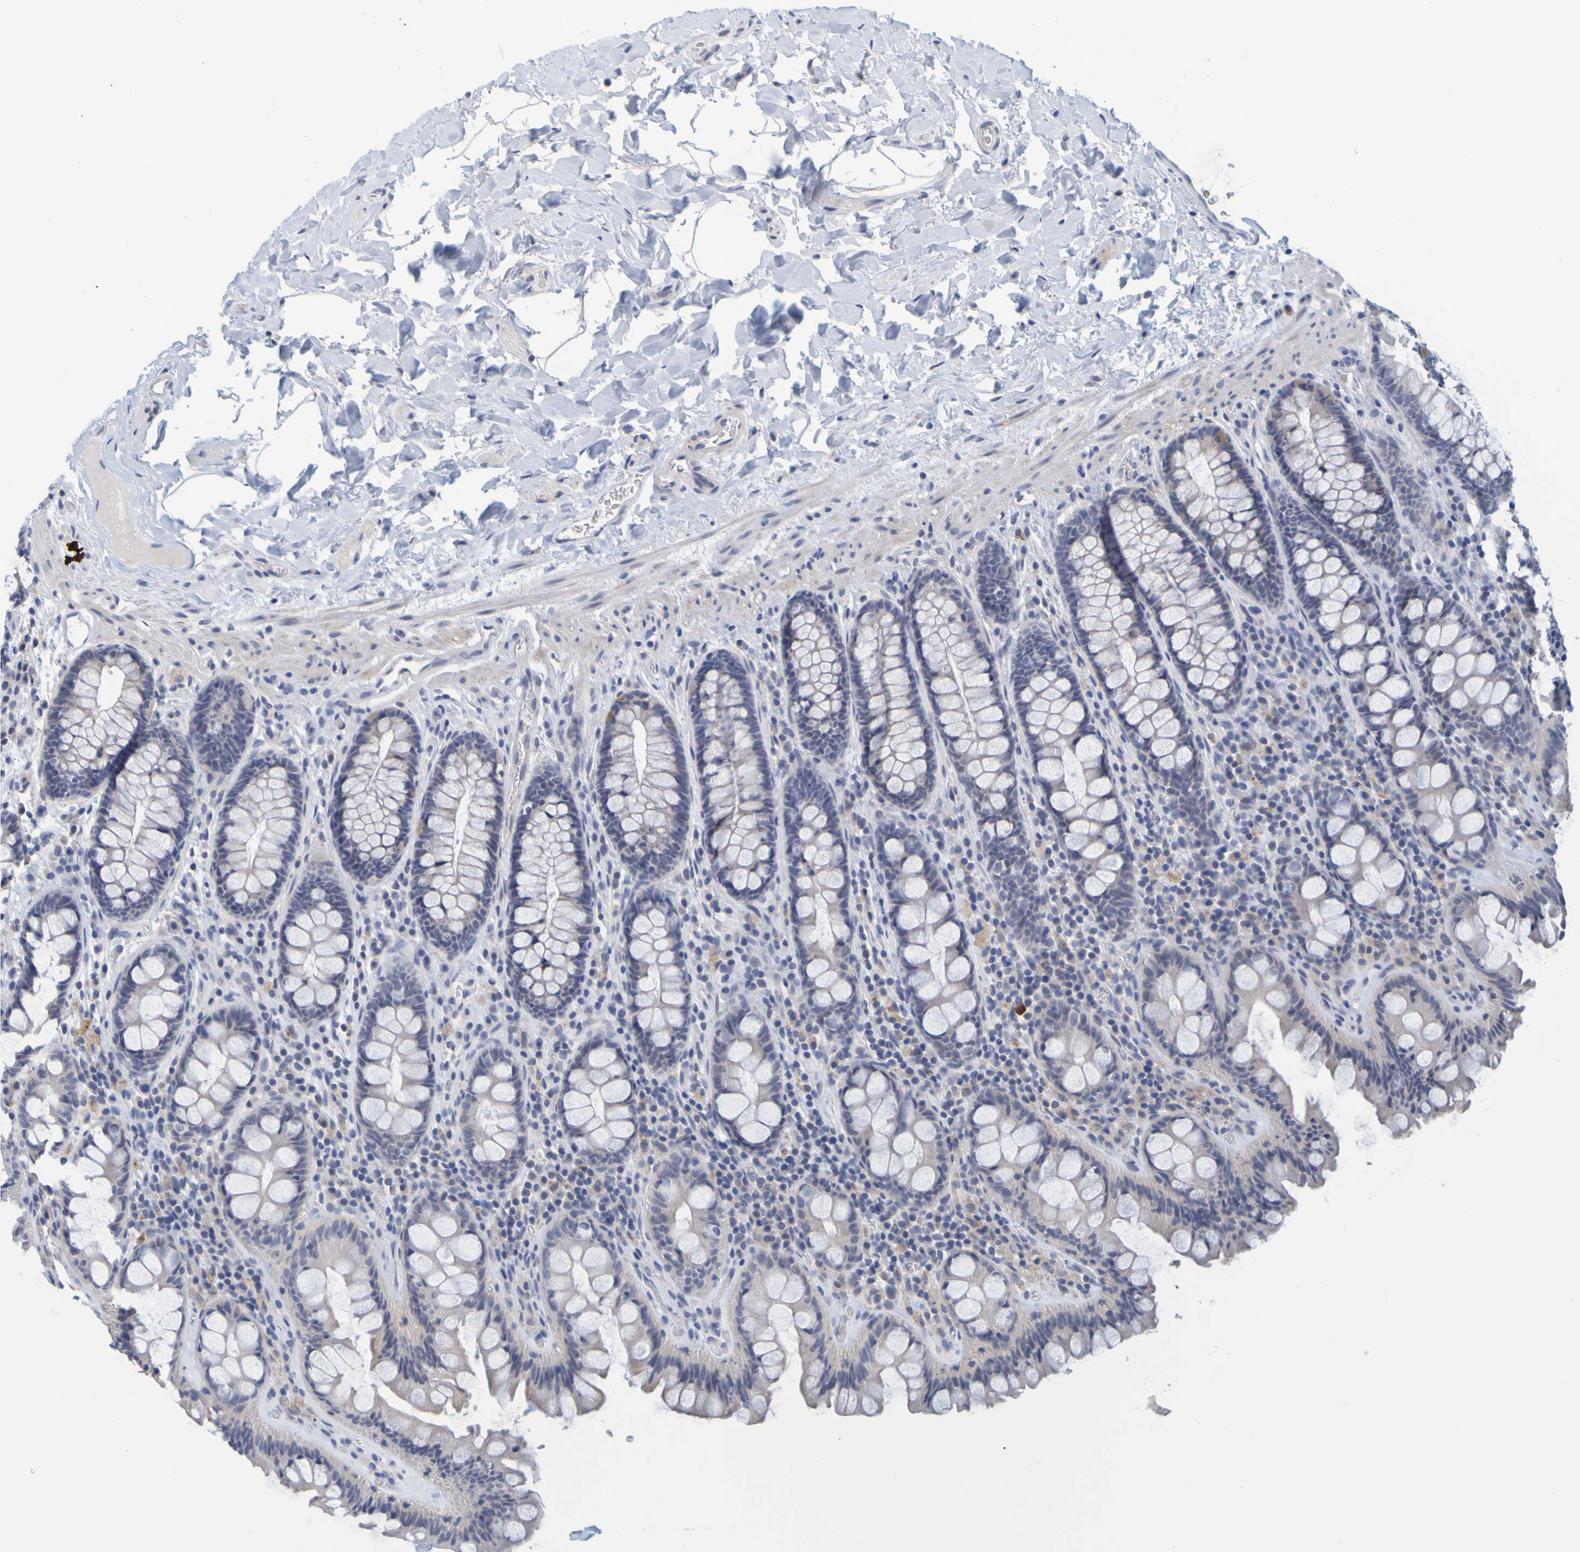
{"staining": {"intensity": "negative", "quantity": "none", "location": "none"}, "tissue": "colon", "cell_type": "Endothelial cells", "image_type": "normal", "snomed": [{"axis": "morphology", "description": "Normal tissue, NOS"}, {"axis": "topography", "description": "Colon"}], "caption": "Histopathology image shows no significant protein positivity in endothelial cells of benign colon. (Stains: DAB IHC with hematoxylin counter stain, Microscopy: brightfield microscopy at high magnification).", "gene": "ENDOU", "patient": {"sex": "female", "age": 80}}